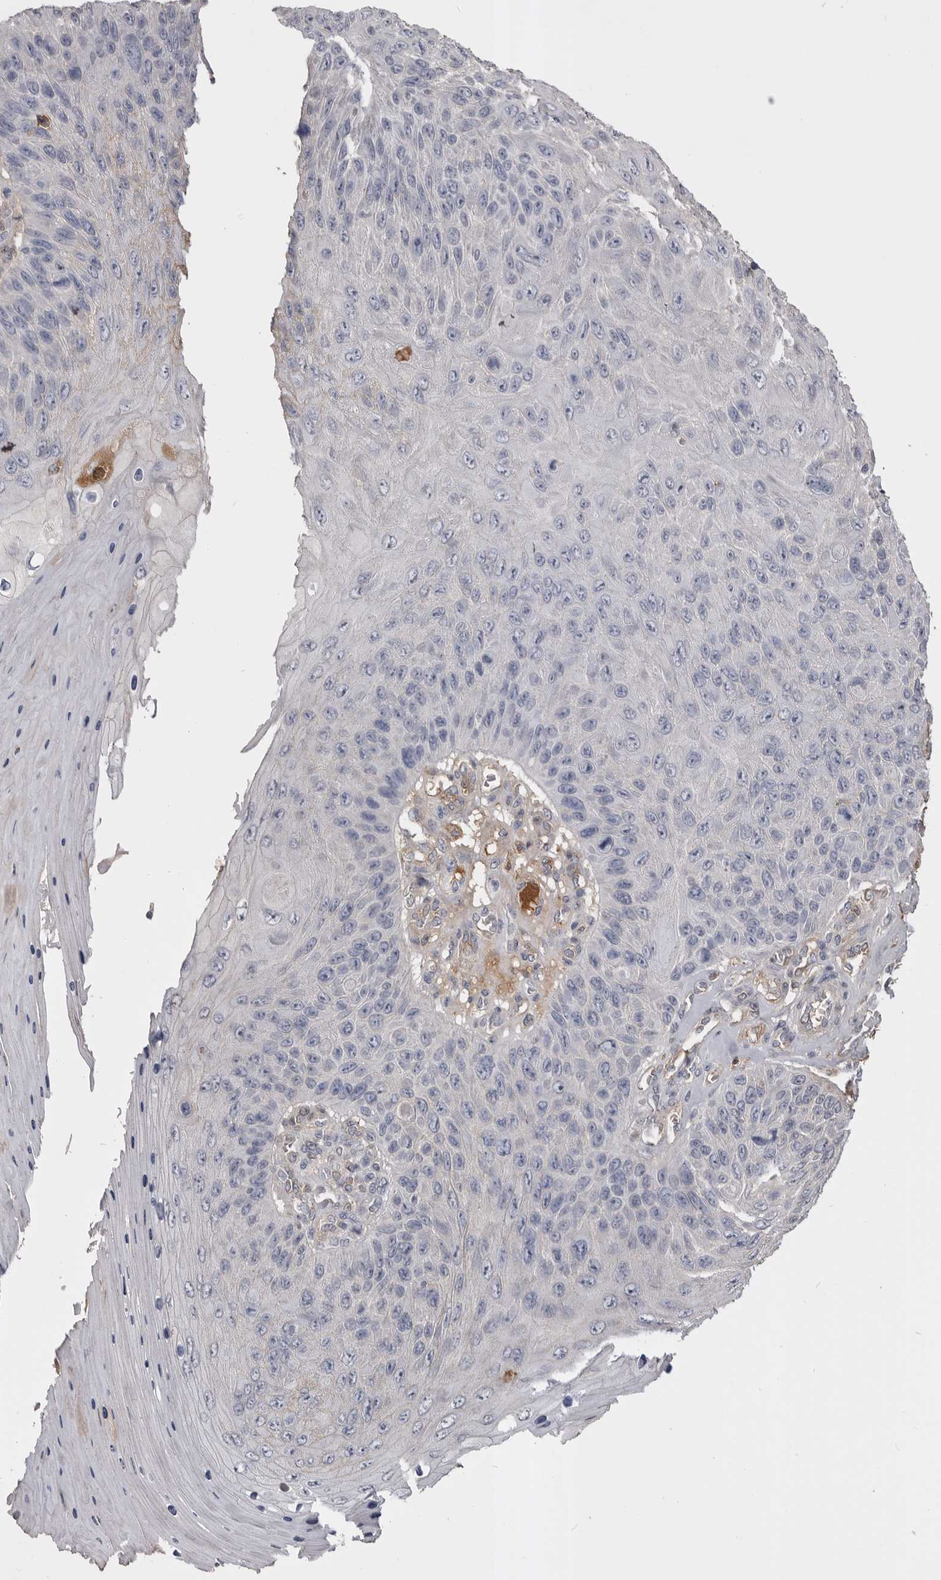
{"staining": {"intensity": "negative", "quantity": "none", "location": "none"}, "tissue": "skin cancer", "cell_type": "Tumor cells", "image_type": "cancer", "snomed": [{"axis": "morphology", "description": "Squamous cell carcinoma, NOS"}, {"axis": "topography", "description": "Skin"}], "caption": "An image of human skin squamous cell carcinoma is negative for staining in tumor cells.", "gene": "AHSG", "patient": {"sex": "female", "age": 88}}